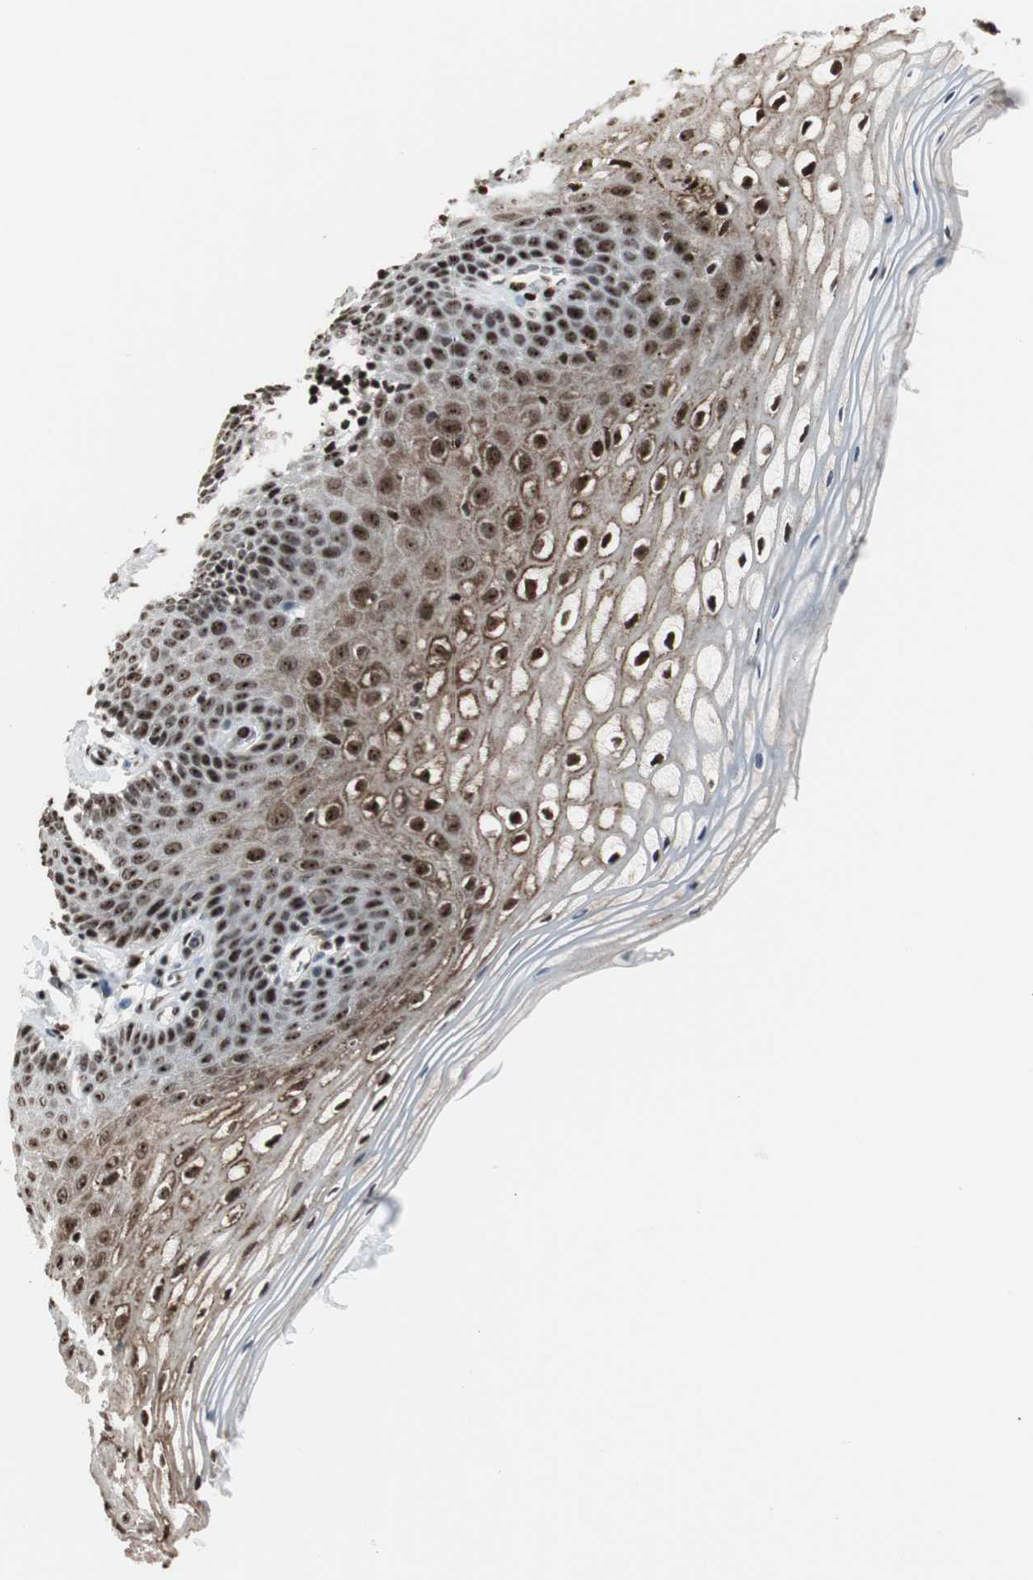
{"staining": {"intensity": "strong", "quantity": ">75%", "location": "cytoplasmic/membranous,nuclear"}, "tissue": "vagina", "cell_type": "Squamous epithelial cells", "image_type": "normal", "snomed": [{"axis": "morphology", "description": "Normal tissue, NOS"}, {"axis": "topography", "description": "Vagina"}], "caption": "A photomicrograph of human vagina stained for a protein displays strong cytoplasmic/membranous,nuclear brown staining in squamous epithelial cells. The protein of interest is stained brown, and the nuclei are stained in blue (DAB (3,3'-diaminobenzidine) IHC with brightfield microscopy, high magnification).", "gene": "PARN", "patient": {"sex": "female", "age": 55}}